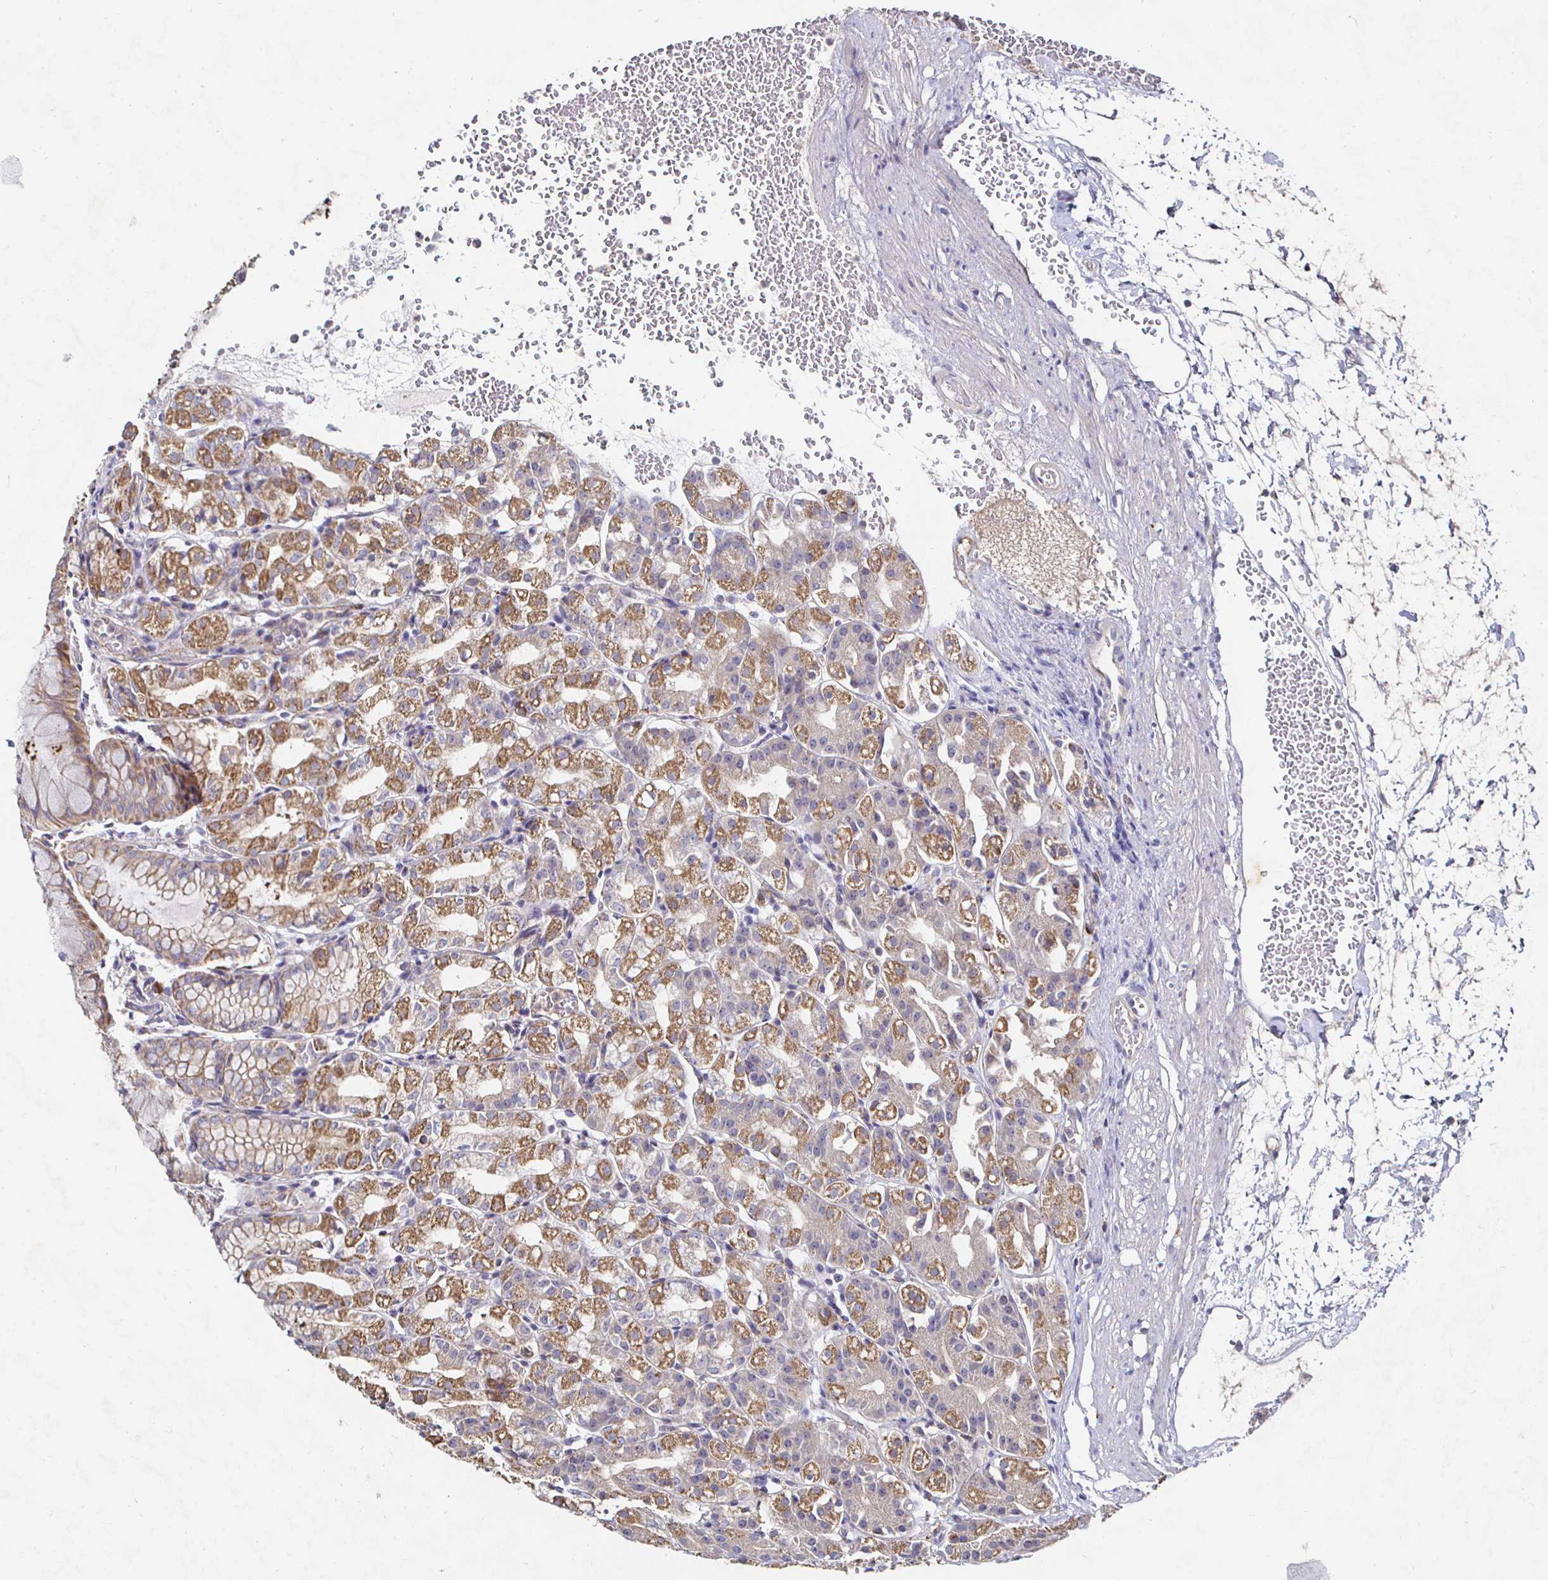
{"staining": {"intensity": "strong", "quantity": "25%-75%", "location": "cytoplasmic/membranous"}, "tissue": "stomach", "cell_type": "Glandular cells", "image_type": "normal", "snomed": [{"axis": "morphology", "description": "Normal tissue, NOS"}, {"axis": "topography", "description": "Stomach"}], "caption": "Protein positivity by immunohistochemistry demonstrates strong cytoplasmic/membranous positivity in about 25%-75% of glandular cells in normal stomach.", "gene": "NRSN1", "patient": {"sex": "female", "age": 57}}